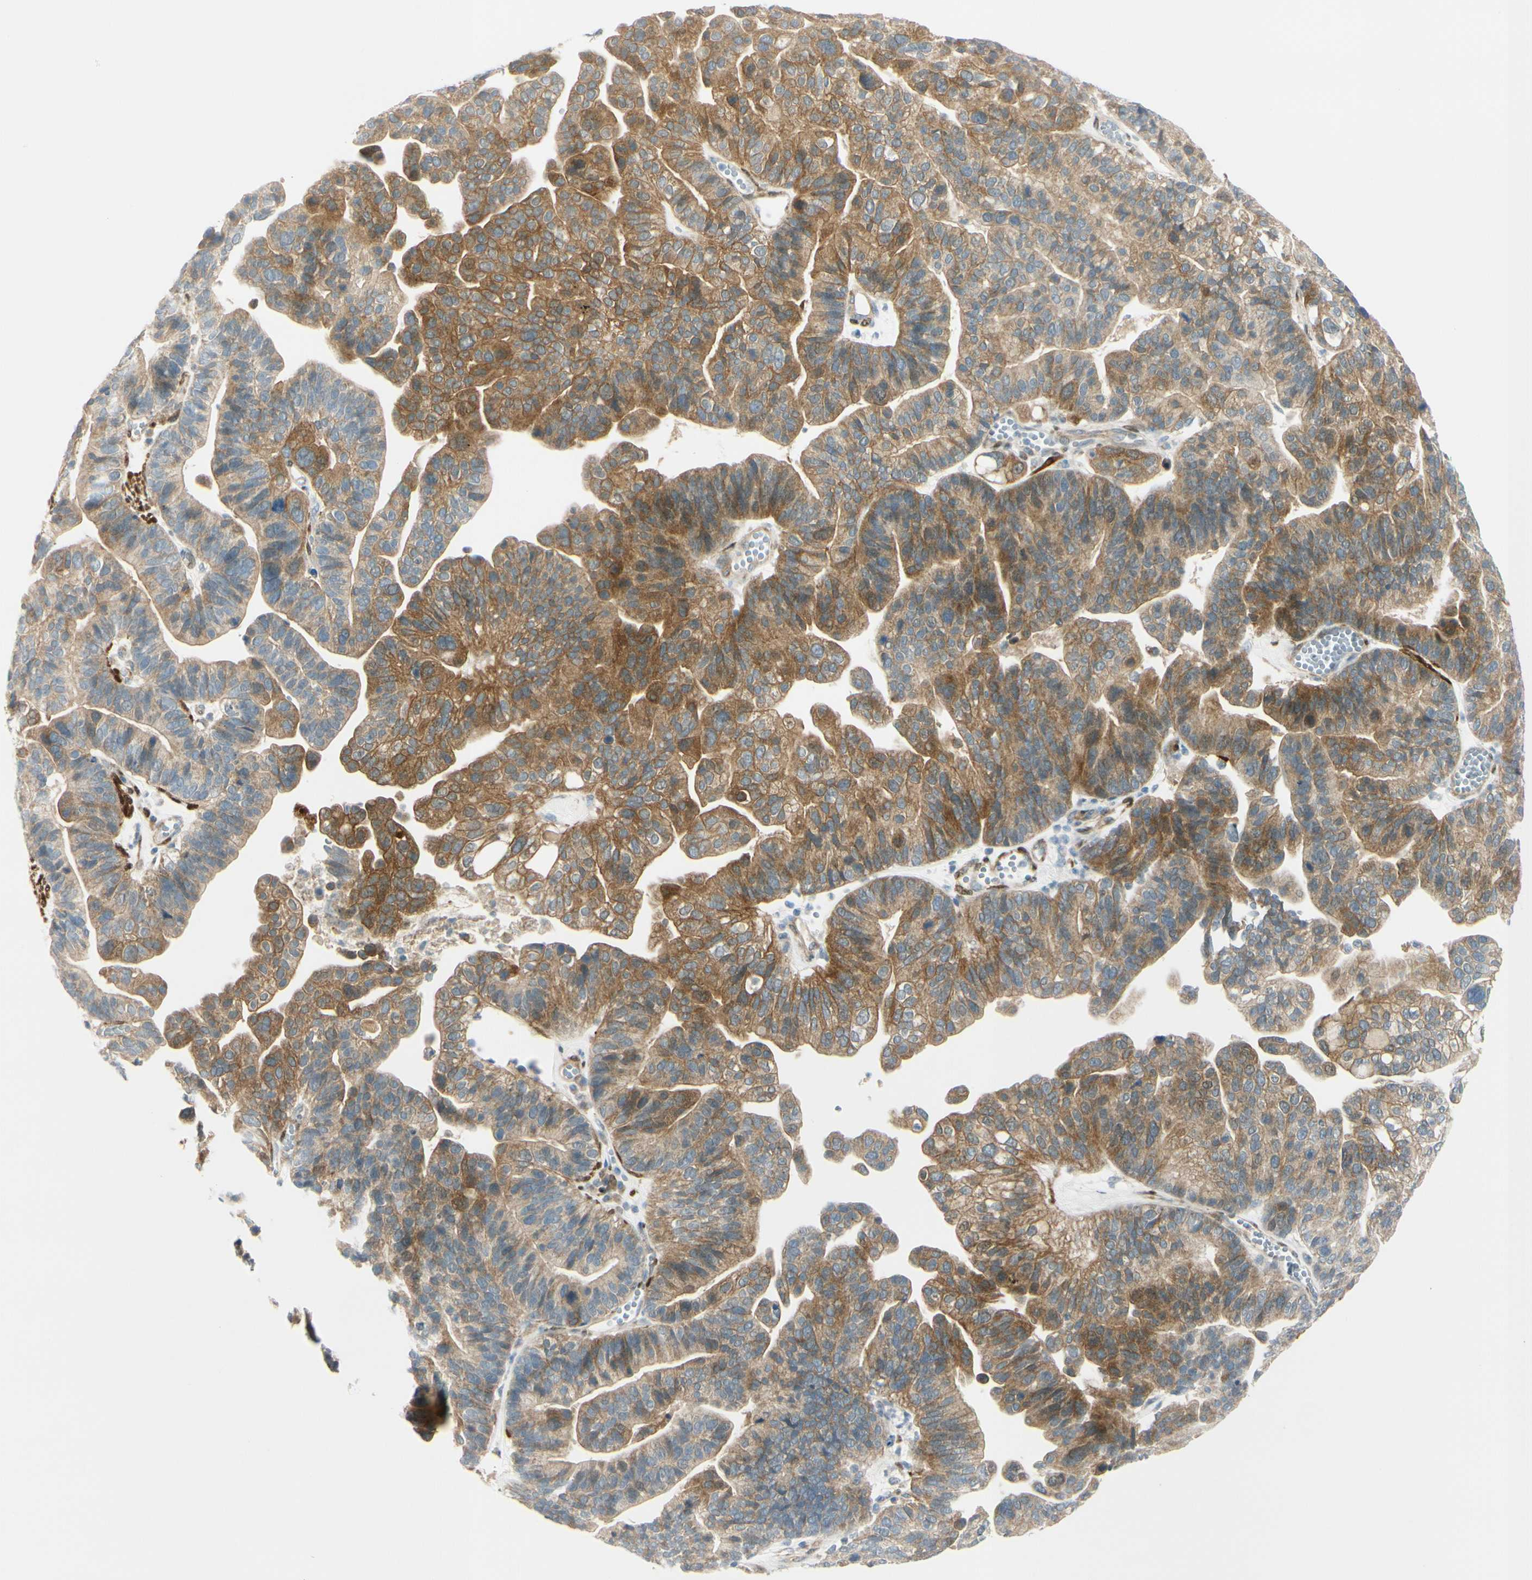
{"staining": {"intensity": "moderate", "quantity": "25%-75%", "location": "cytoplasmic/membranous"}, "tissue": "ovarian cancer", "cell_type": "Tumor cells", "image_type": "cancer", "snomed": [{"axis": "morphology", "description": "Cystadenocarcinoma, serous, NOS"}, {"axis": "topography", "description": "Ovary"}], "caption": "Immunohistochemical staining of human serous cystadenocarcinoma (ovarian) exhibits medium levels of moderate cytoplasmic/membranous staining in about 25%-75% of tumor cells.", "gene": "FHL2", "patient": {"sex": "female", "age": 56}}